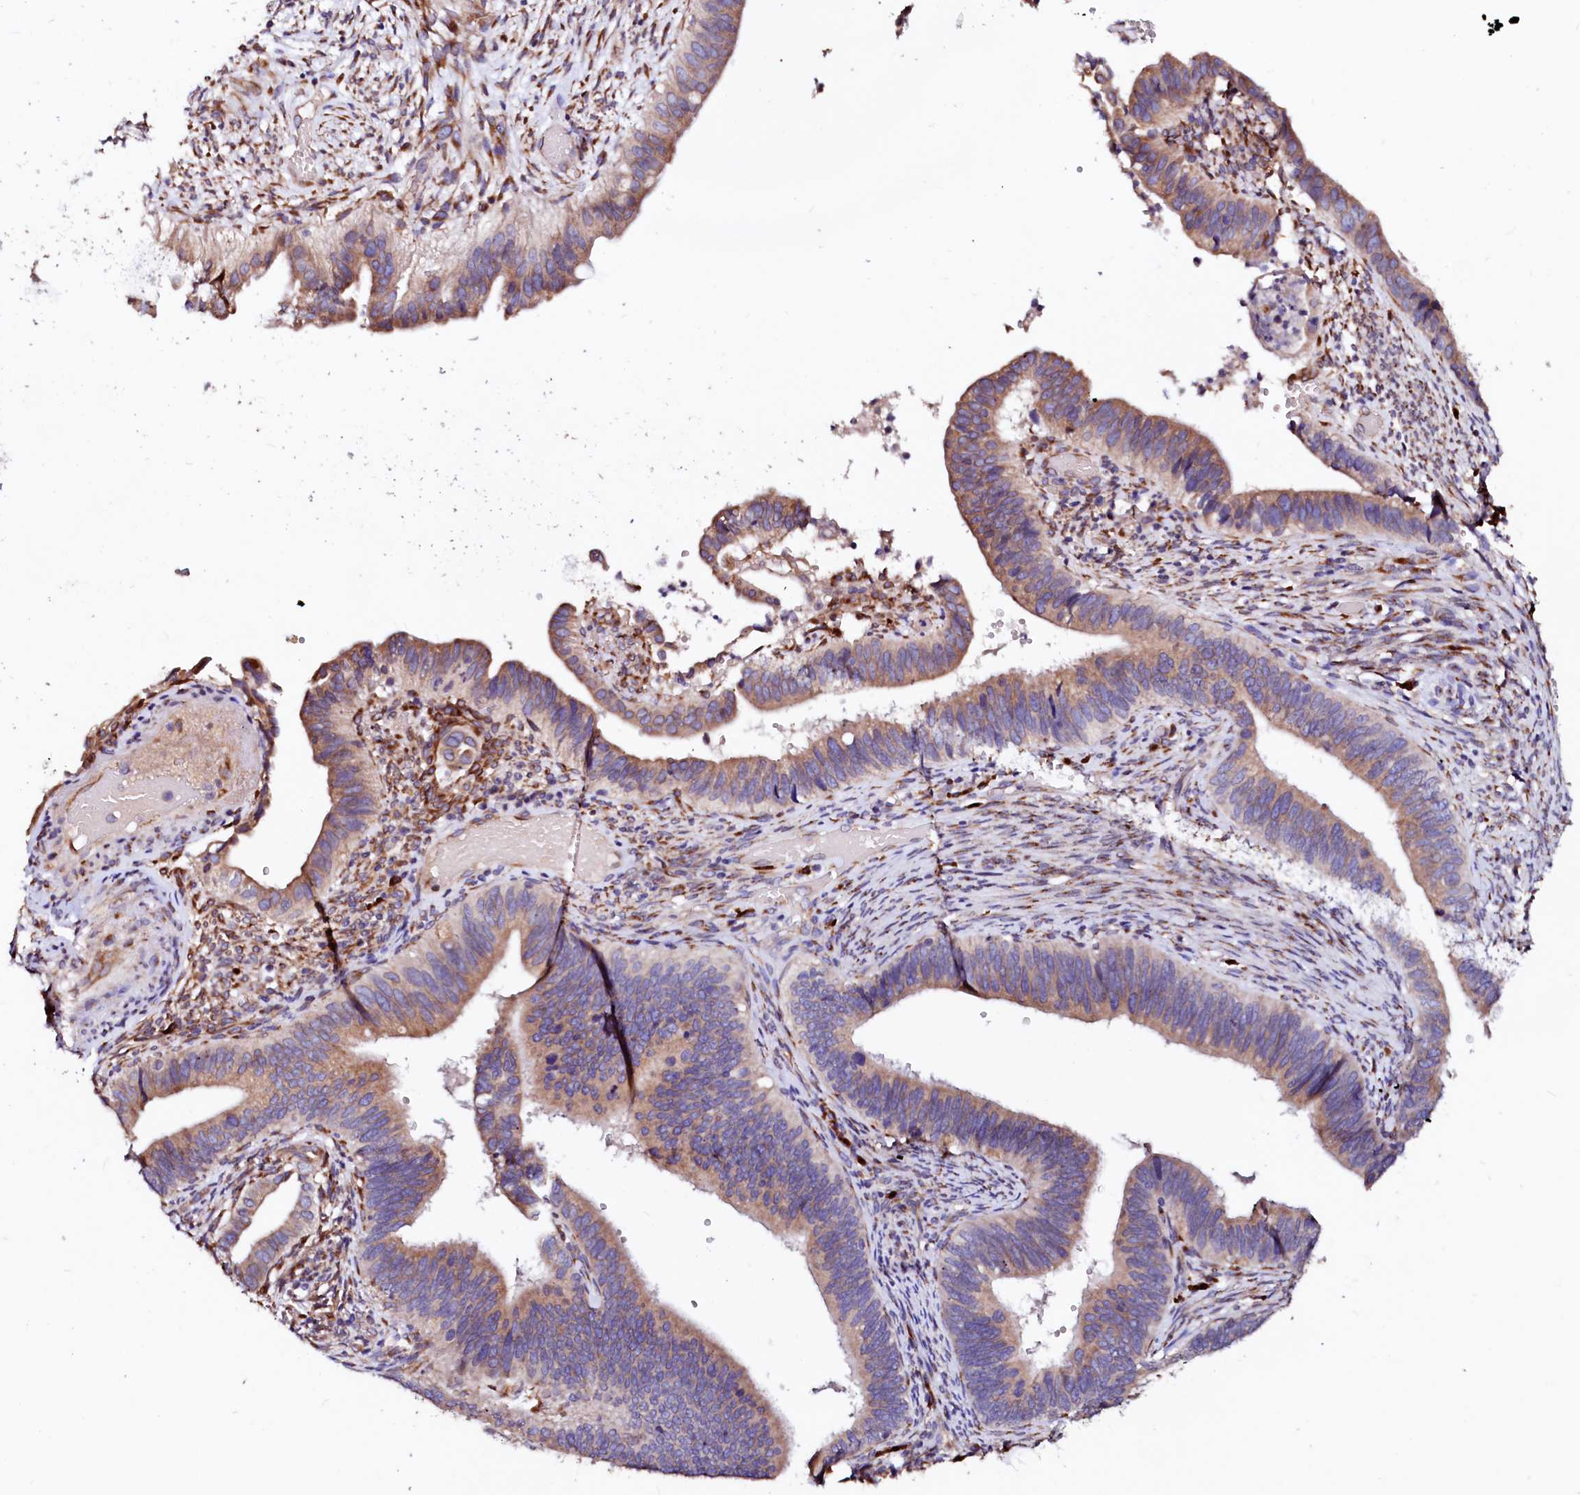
{"staining": {"intensity": "moderate", "quantity": ">75%", "location": "cytoplasmic/membranous"}, "tissue": "cervical cancer", "cell_type": "Tumor cells", "image_type": "cancer", "snomed": [{"axis": "morphology", "description": "Adenocarcinoma, NOS"}, {"axis": "topography", "description": "Cervix"}], "caption": "This is a histology image of IHC staining of adenocarcinoma (cervical), which shows moderate staining in the cytoplasmic/membranous of tumor cells.", "gene": "LMAN1", "patient": {"sex": "female", "age": 42}}